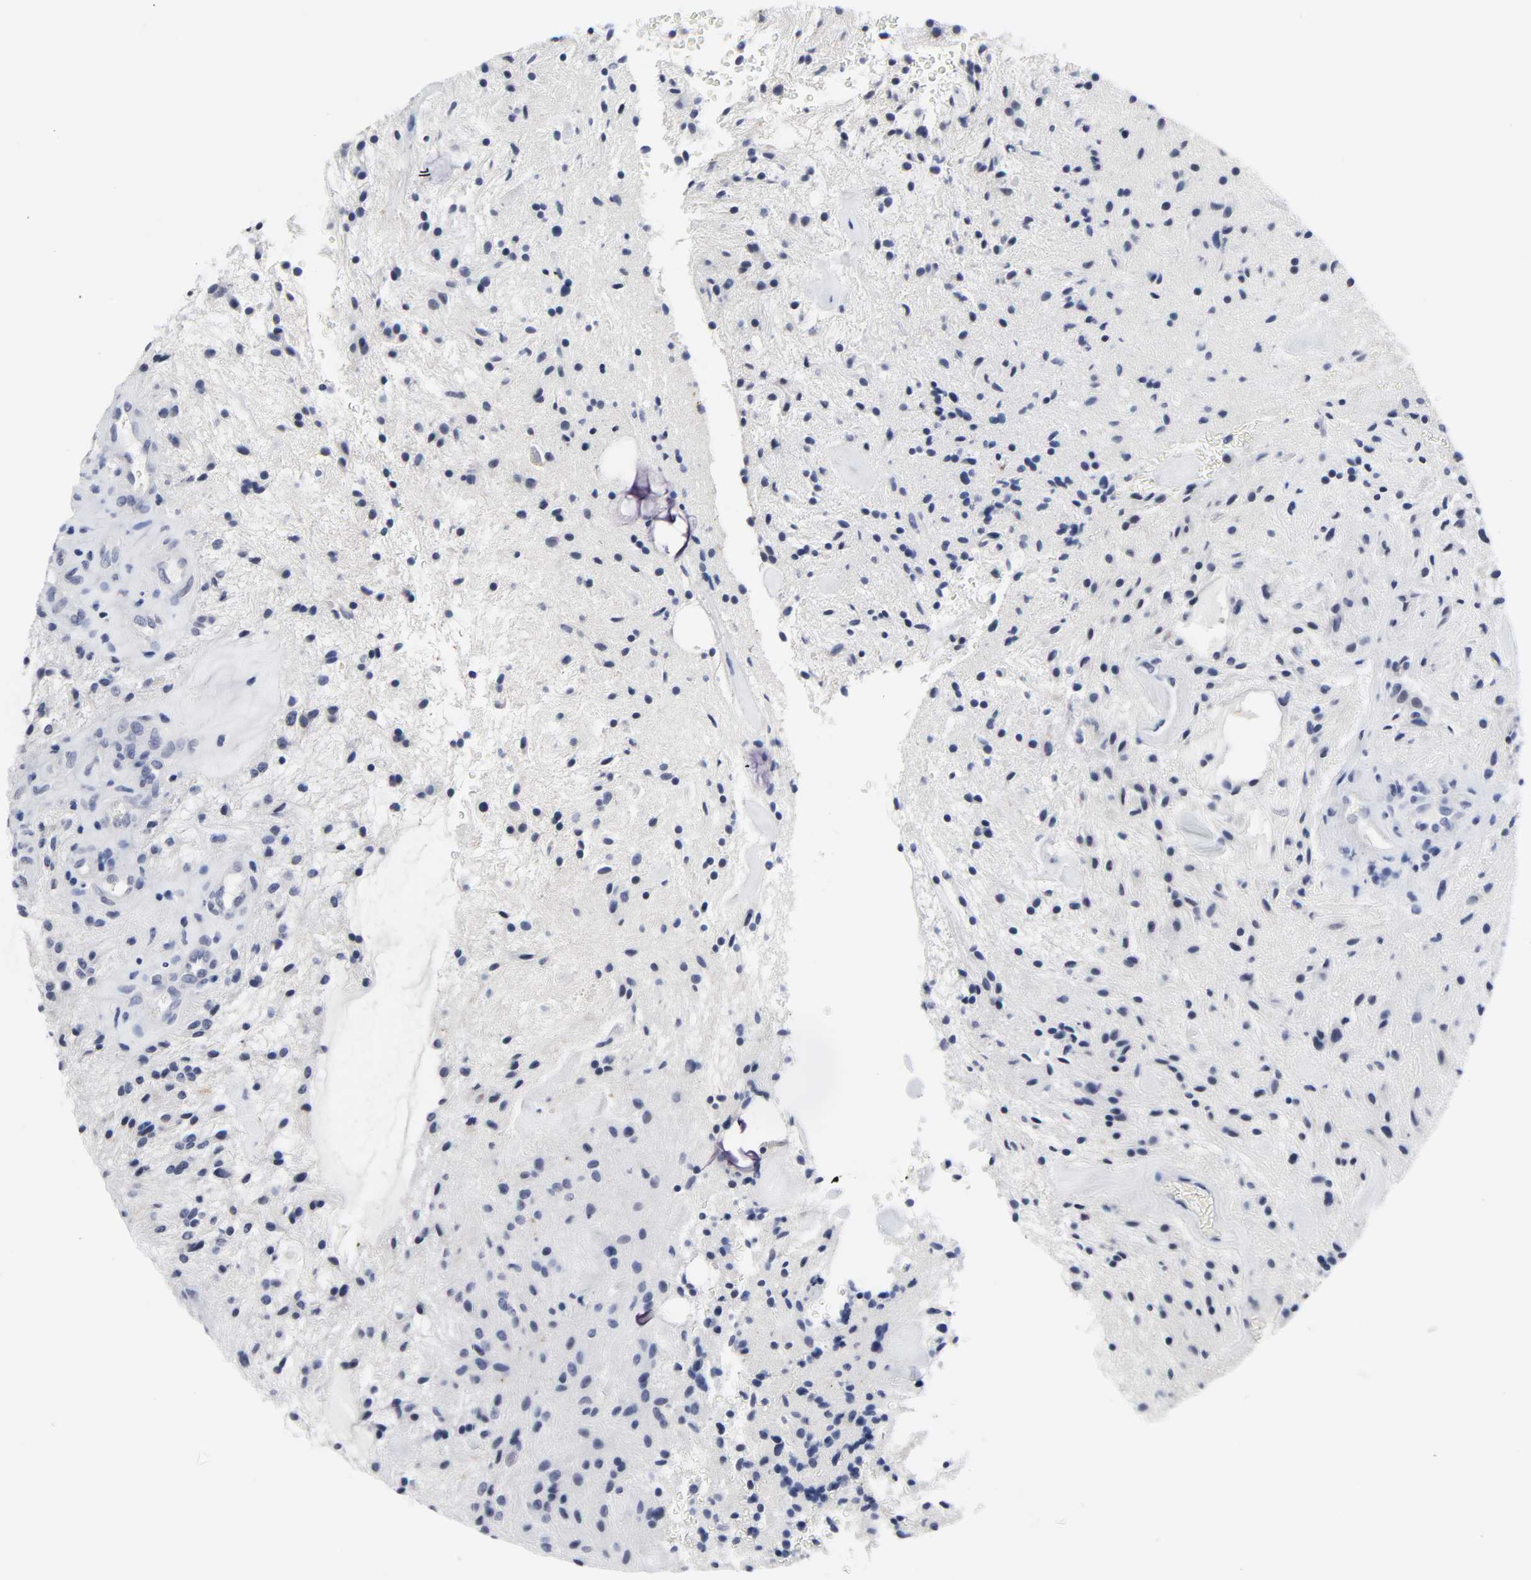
{"staining": {"intensity": "negative", "quantity": "none", "location": "none"}, "tissue": "glioma", "cell_type": "Tumor cells", "image_type": "cancer", "snomed": [{"axis": "morphology", "description": "Glioma, malignant, NOS"}, {"axis": "topography", "description": "Cerebellum"}], "caption": "Photomicrograph shows no significant protein staining in tumor cells of glioma (malignant).", "gene": "GRHL2", "patient": {"sex": "female", "age": 10}}